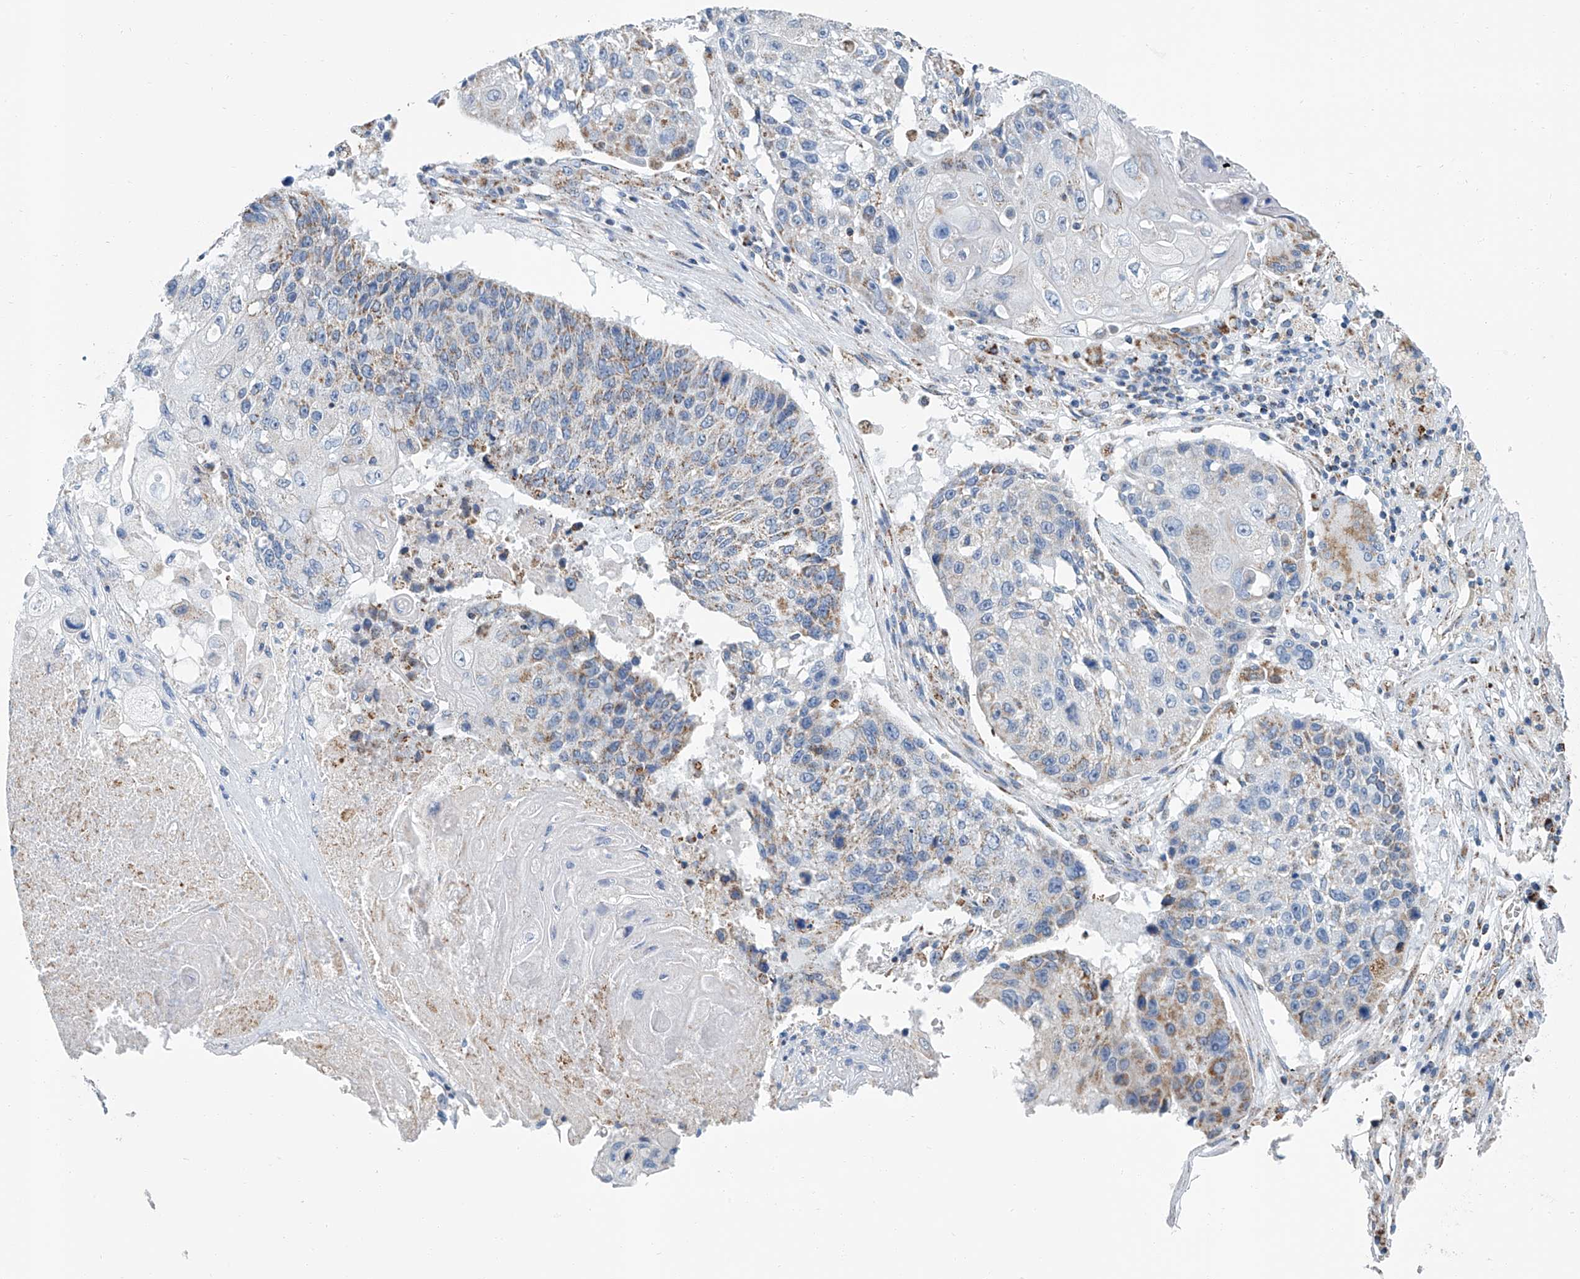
{"staining": {"intensity": "weak", "quantity": "<25%", "location": "cytoplasmic/membranous"}, "tissue": "lung cancer", "cell_type": "Tumor cells", "image_type": "cancer", "snomed": [{"axis": "morphology", "description": "Squamous cell carcinoma, NOS"}, {"axis": "topography", "description": "Lung"}], "caption": "This is an IHC micrograph of lung cancer (squamous cell carcinoma). There is no positivity in tumor cells.", "gene": "MT-ND1", "patient": {"sex": "male", "age": 61}}